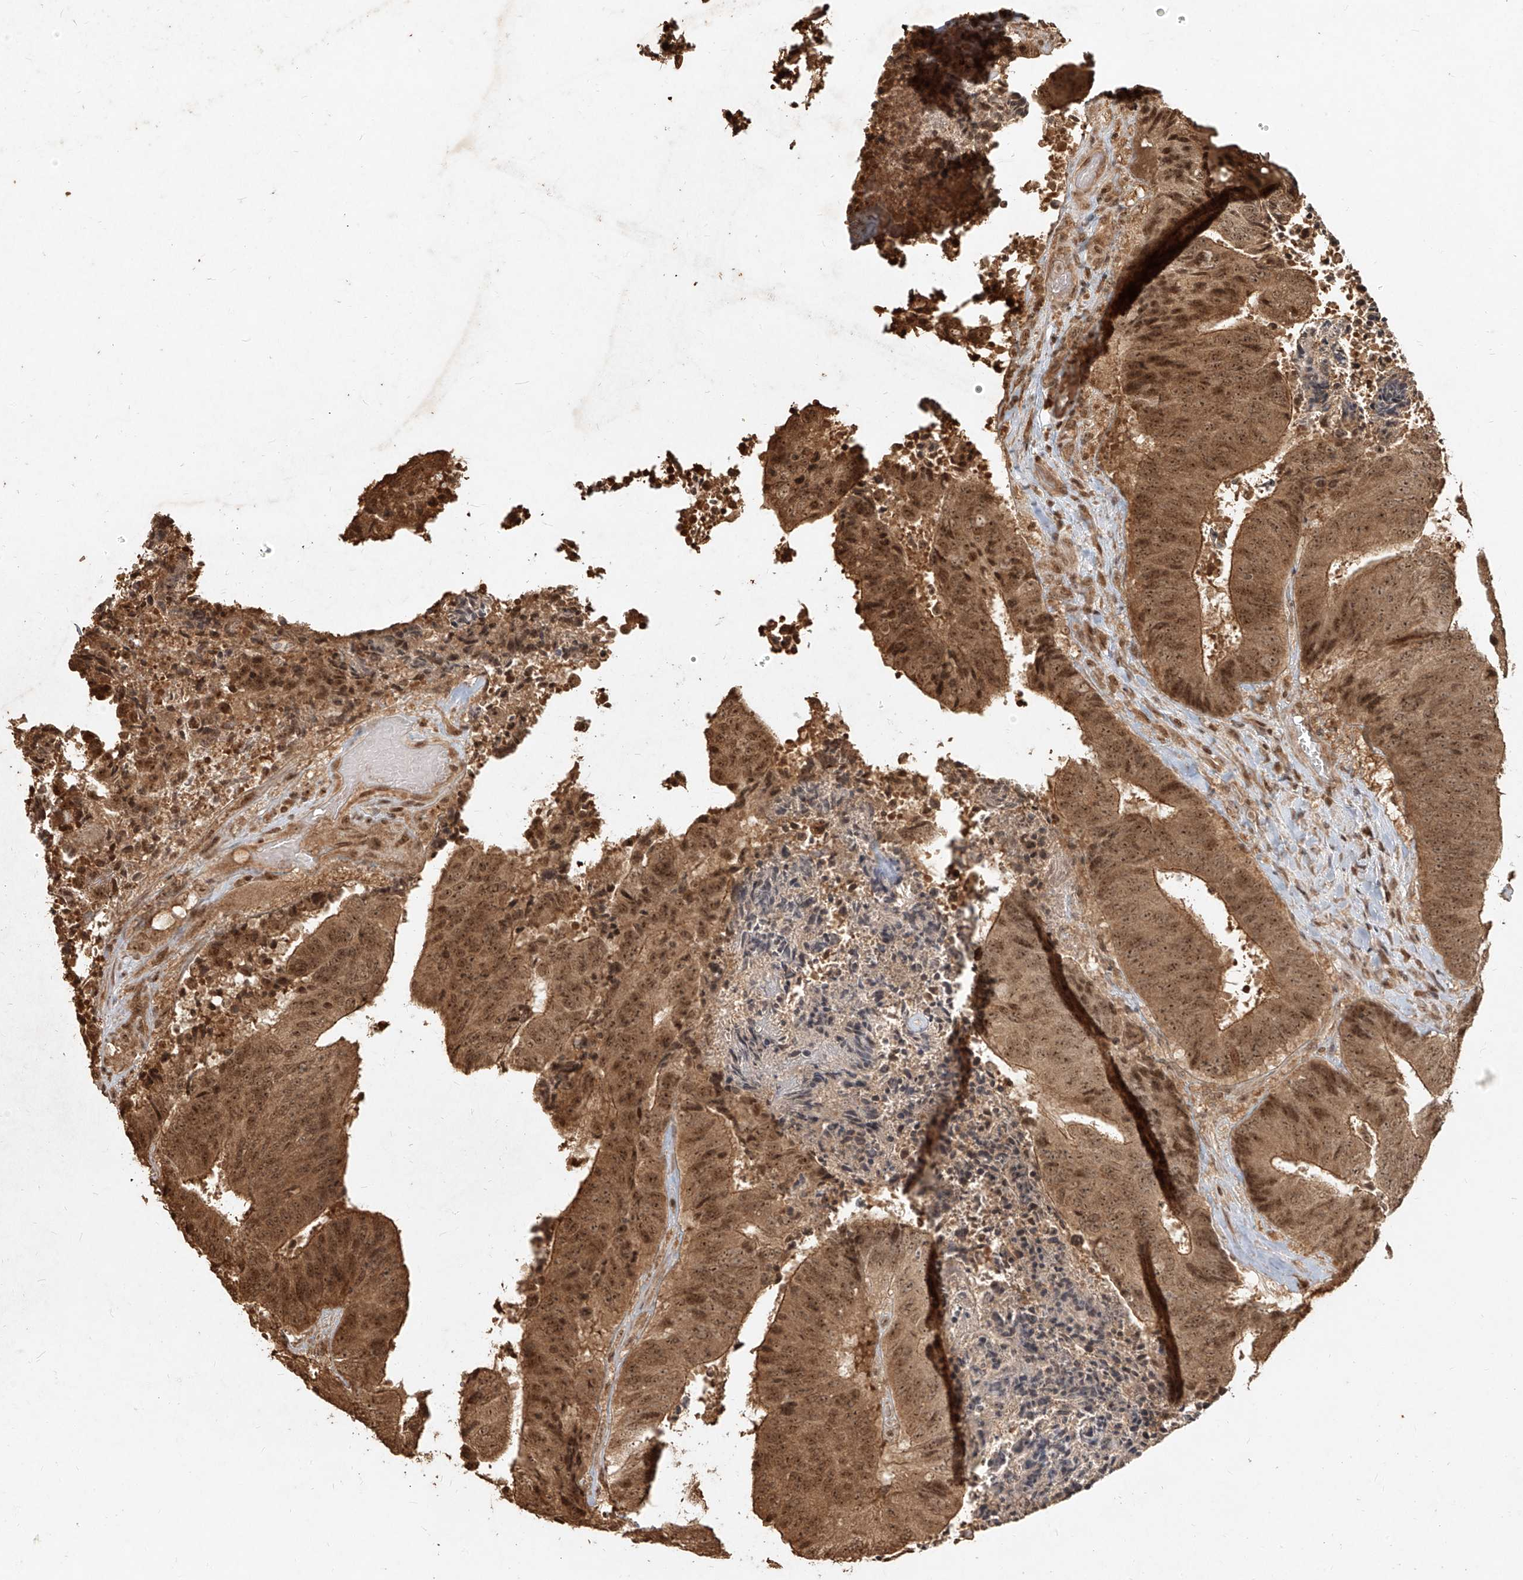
{"staining": {"intensity": "moderate", "quantity": ">75%", "location": "cytoplasmic/membranous,nuclear"}, "tissue": "colorectal cancer", "cell_type": "Tumor cells", "image_type": "cancer", "snomed": [{"axis": "morphology", "description": "Adenocarcinoma, NOS"}, {"axis": "topography", "description": "Rectum"}], "caption": "Immunohistochemistry (IHC) (DAB) staining of colorectal adenocarcinoma demonstrates moderate cytoplasmic/membranous and nuclear protein expression in about >75% of tumor cells.", "gene": "UBE2K", "patient": {"sex": "male", "age": 72}}